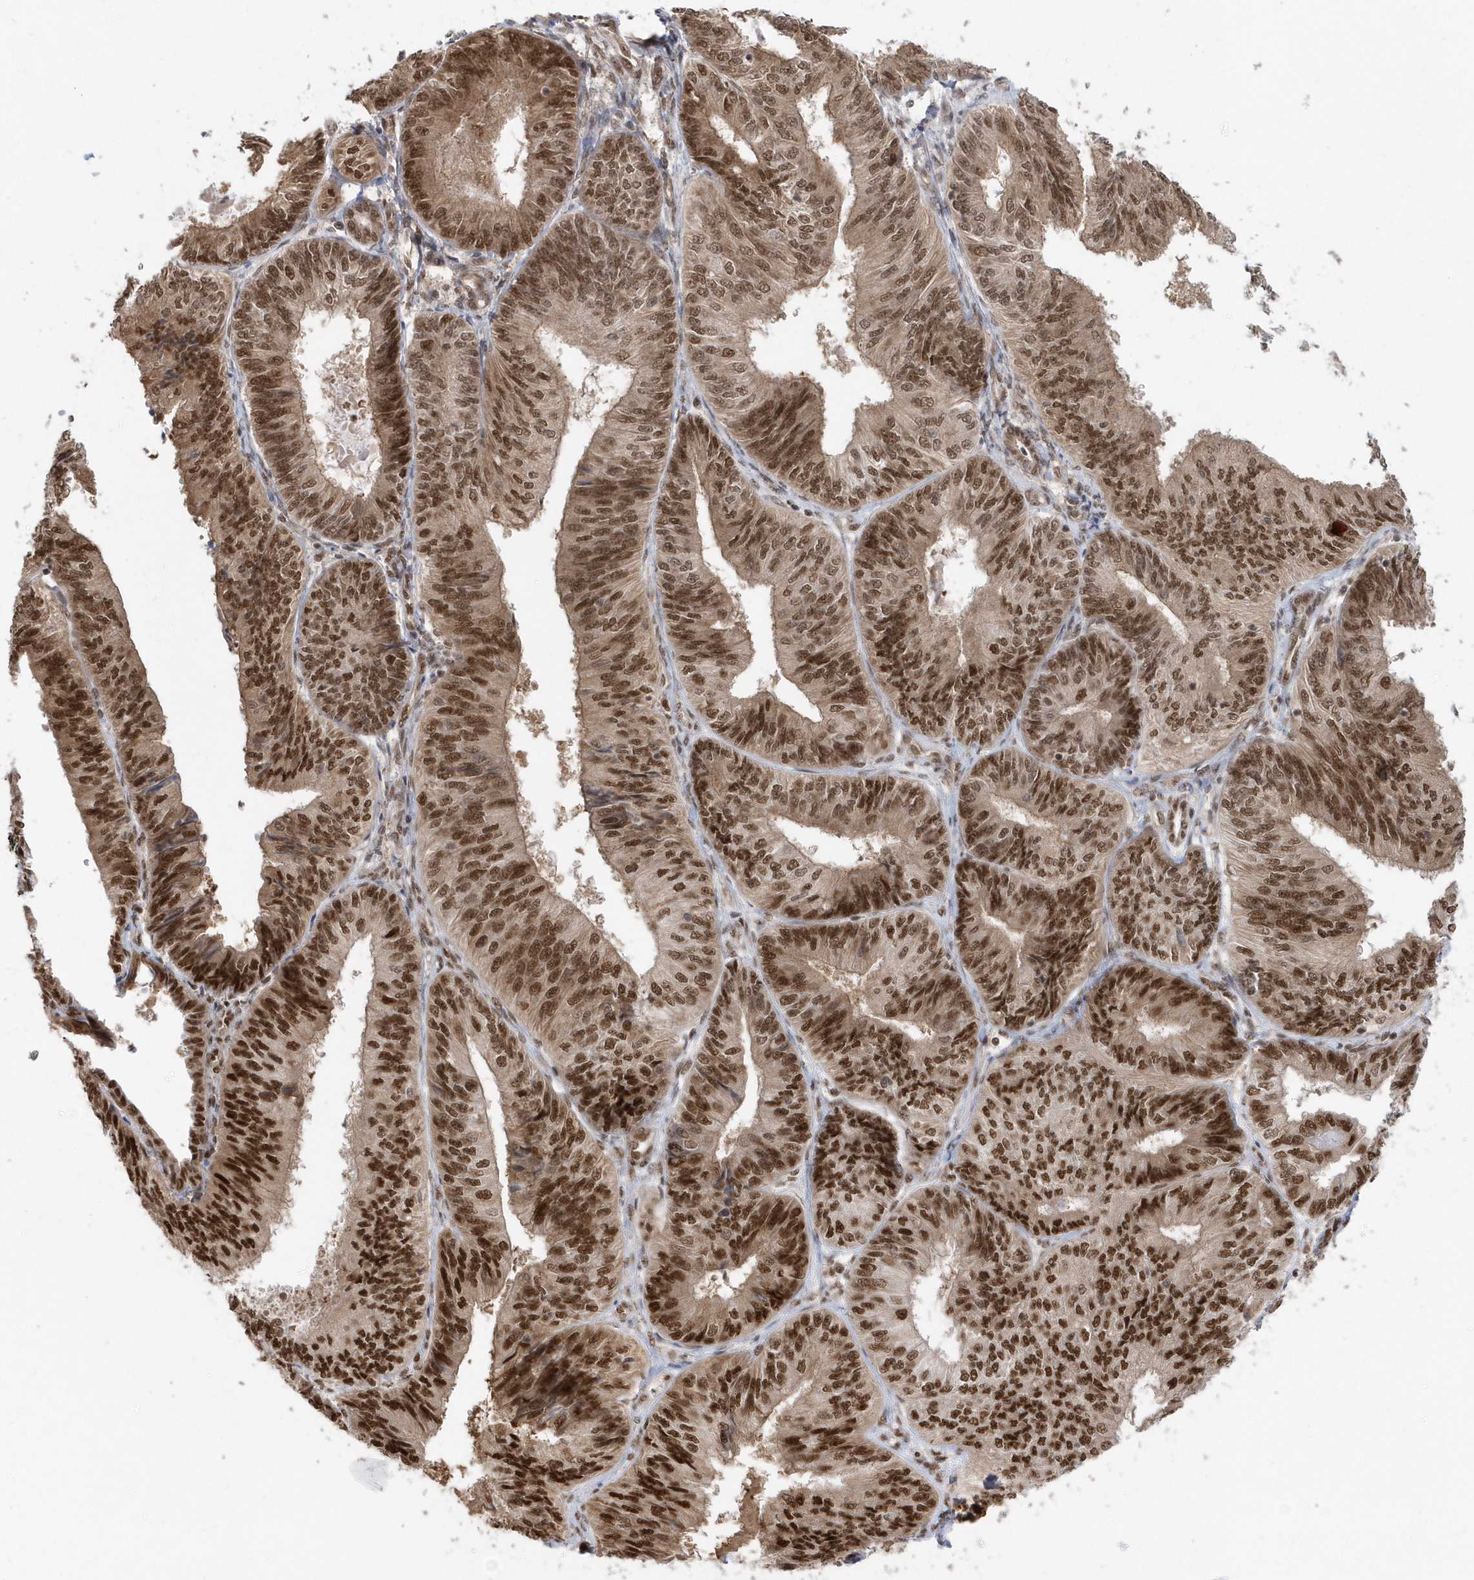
{"staining": {"intensity": "strong", "quantity": ">75%", "location": "nuclear"}, "tissue": "endometrial cancer", "cell_type": "Tumor cells", "image_type": "cancer", "snomed": [{"axis": "morphology", "description": "Adenocarcinoma, NOS"}, {"axis": "topography", "description": "Endometrium"}], "caption": "DAB (3,3'-diaminobenzidine) immunohistochemical staining of human adenocarcinoma (endometrial) reveals strong nuclear protein staining in about >75% of tumor cells.", "gene": "SEPHS1", "patient": {"sex": "female", "age": 58}}